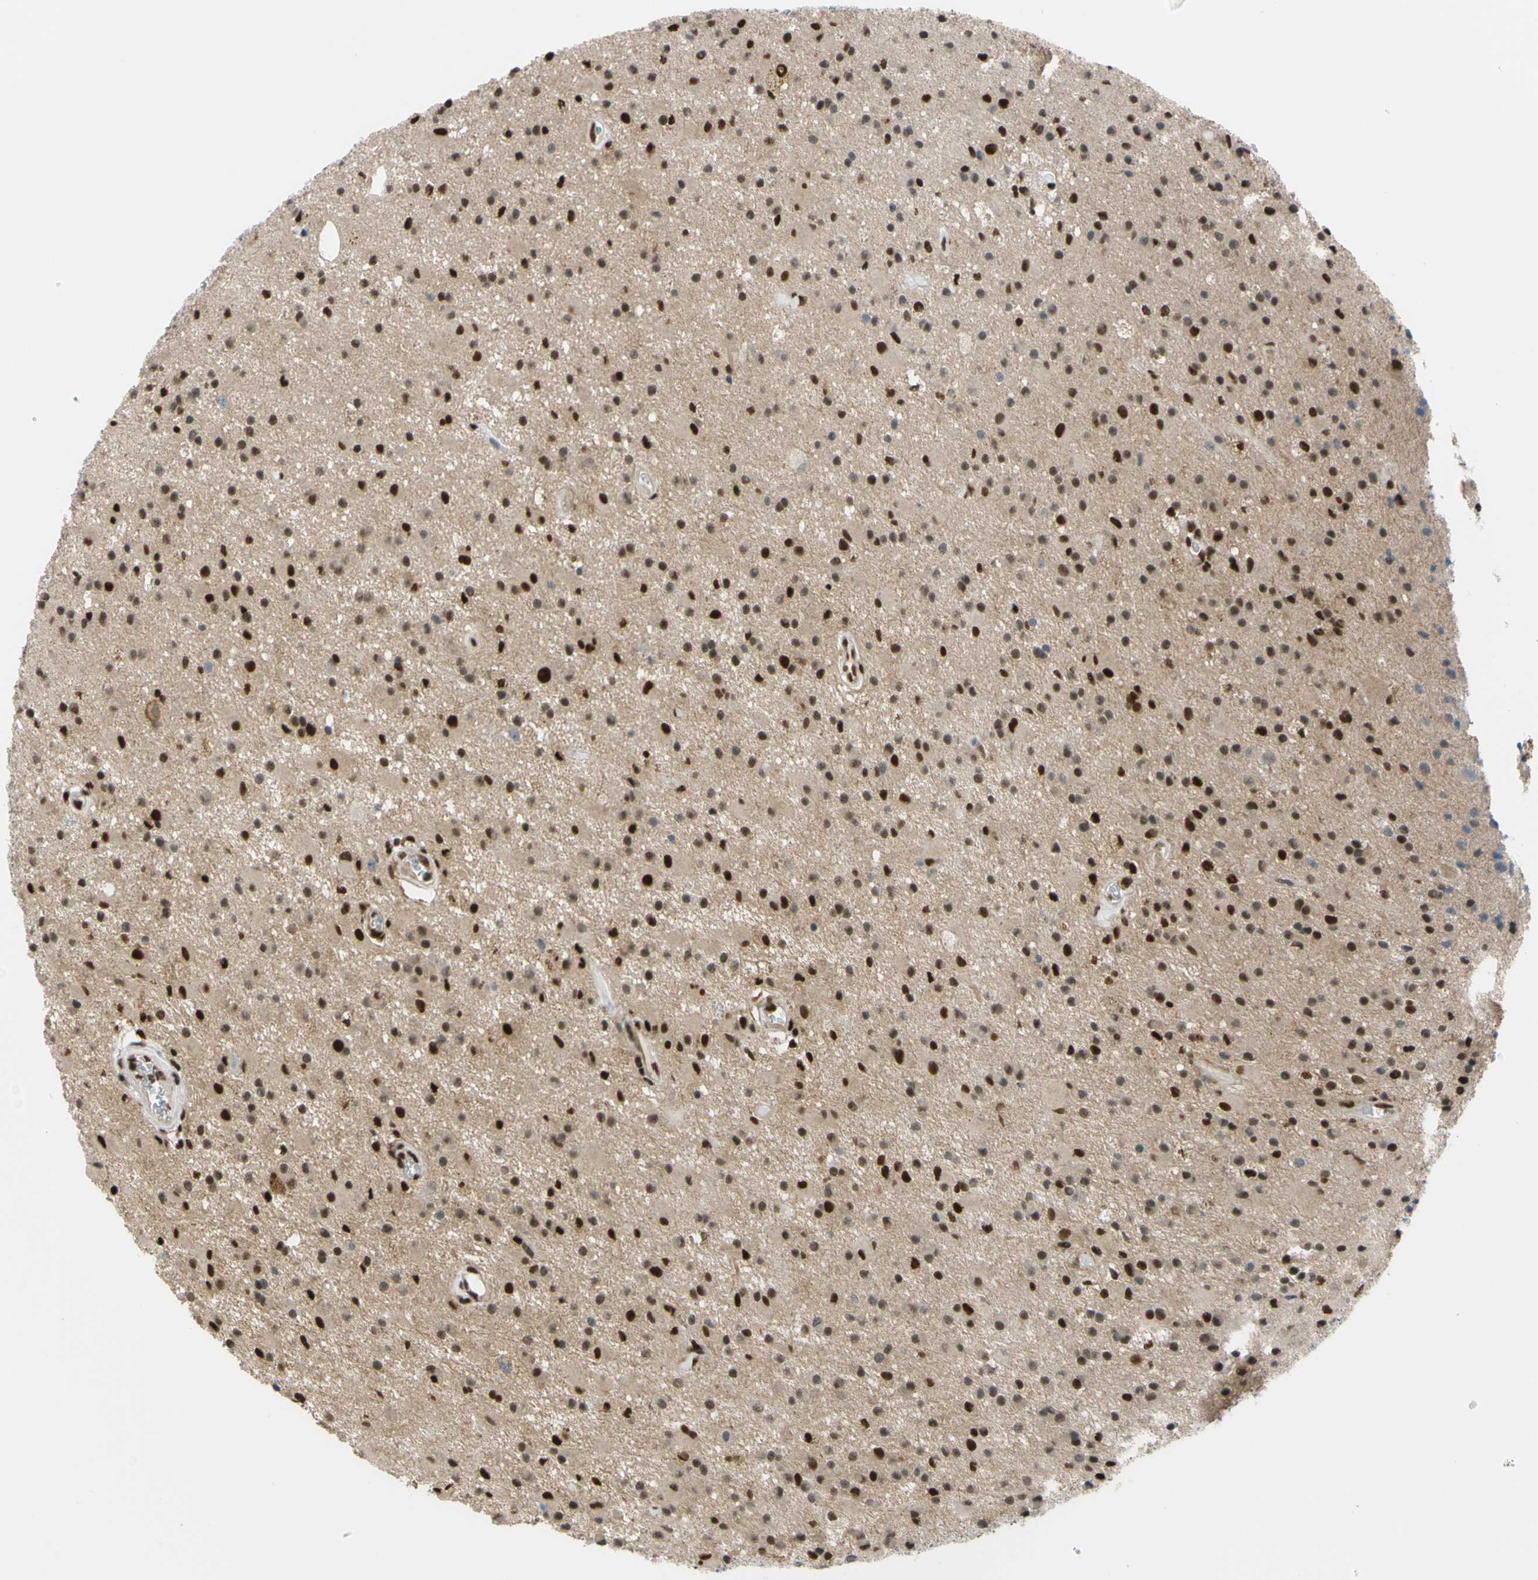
{"staining": {"intensity": "strong", "quantity": "25%-75%", "location": "cytoplasmic/membranous,nuclear"}, "tissue": "glioma", "cell_type": "Tumor cells", "image_type": "cancer", "snomed": [{"axis": "morphology", "description": "Glioma, malignant, Low grade"}, {"axis": "topography", "description": "Brain"}], "caption": "Low-grade glioma (malignant) tissue shows strong cytoplasmic/membranous and nuclear positivity in approximately 25%-75% of tumor cells (DAB (3,3'-diaminobenzidine) = brown stain, brightfield microscopy at high magnification).", "gene": "FKBP5", "patient": {"sex": "male", "age": 58}}